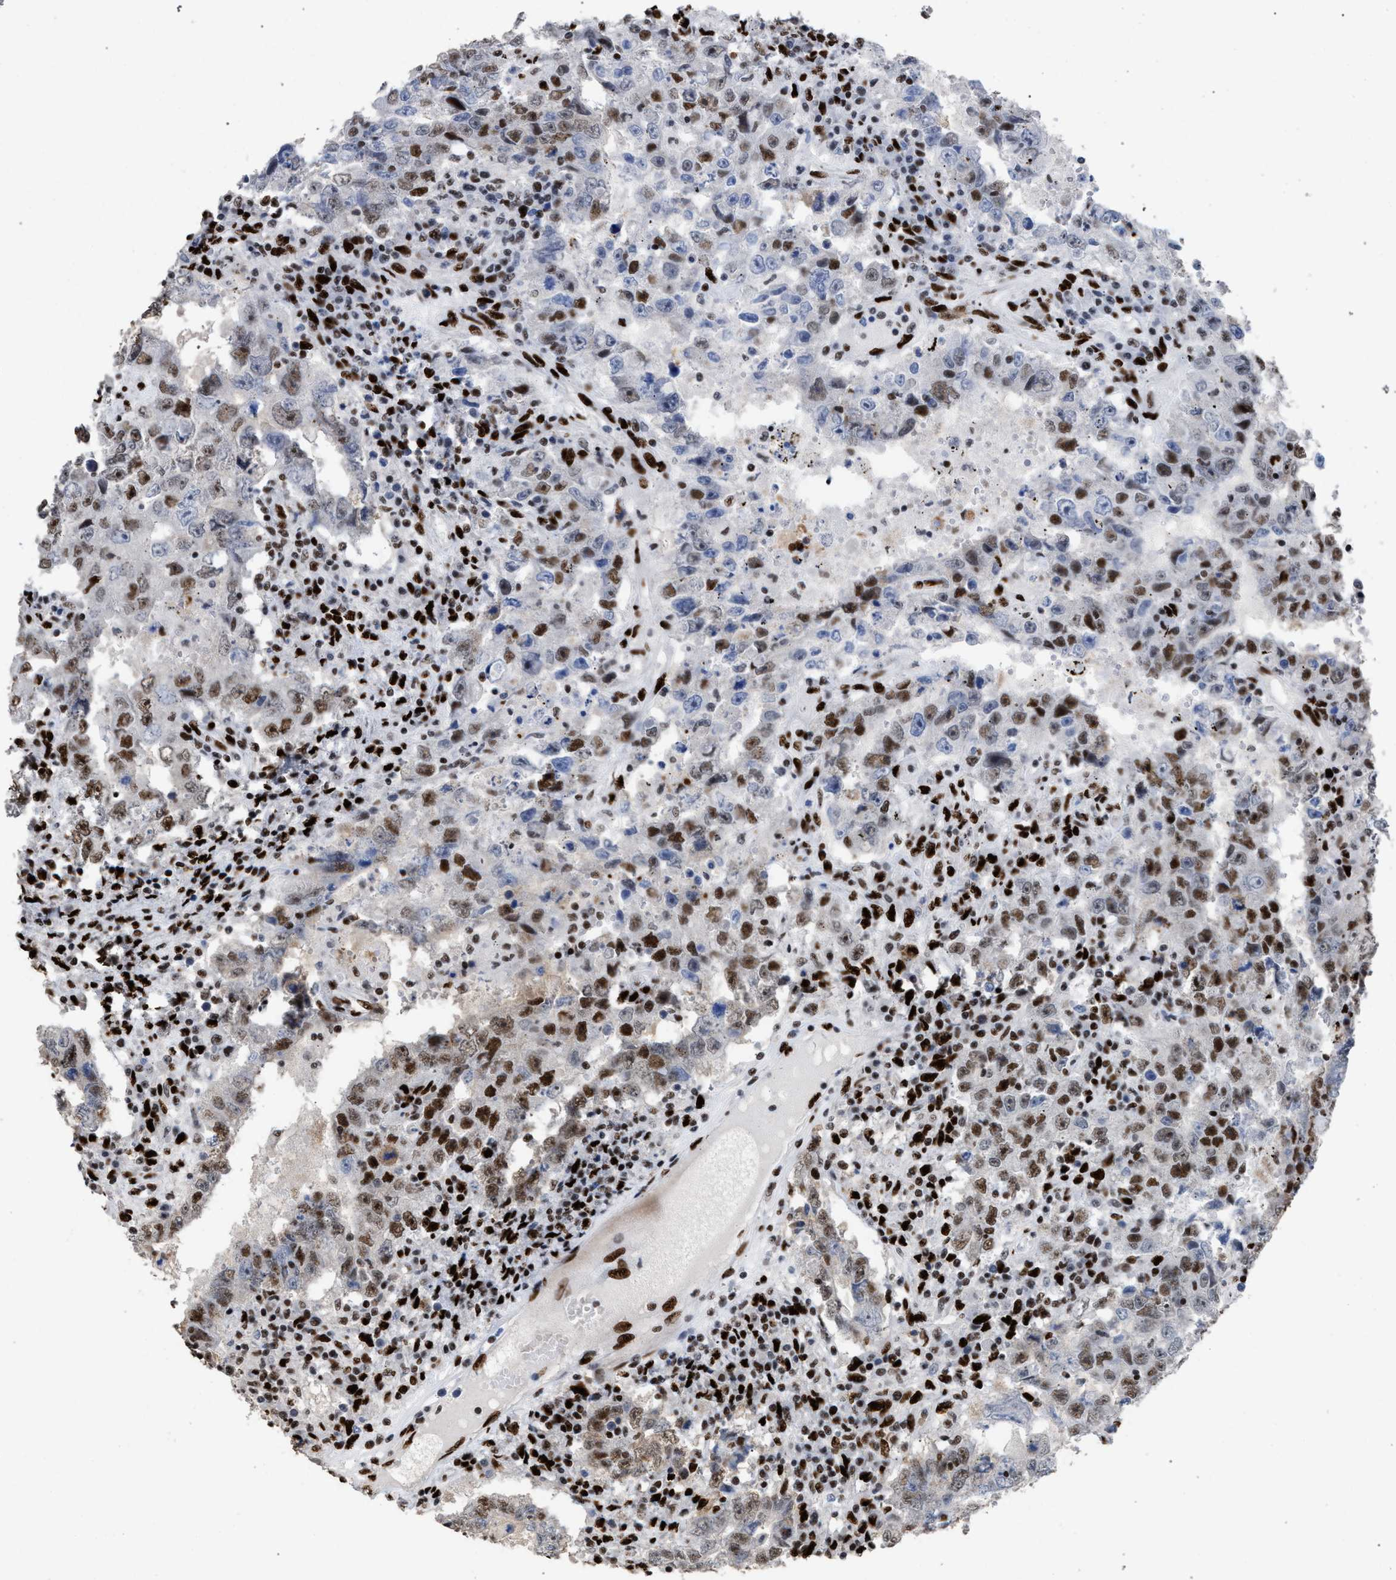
{"staining": {"intensity": "moderate", "quantity": "25%-75%", "location": "nuclear"}, "tissue": "testis cancer", "cell_type": "Tumor cells", "image_type": "cancer", "snomed": [{"axis": "morphology", "description": "Carcinoma, Embryonal, NOS"}, {"axis": "topography", "description": "Testis"}], "caption": "This photomicrograph exhibits testis embryonal carcinoma stained with IHC to label a protein in brown. The nuclear of tumor cells show moderate positivity for the protein. Nuclei are counter-stained blue.", "gene": "TP53BP1", "patient": {"sex": "male", "age": 26}}